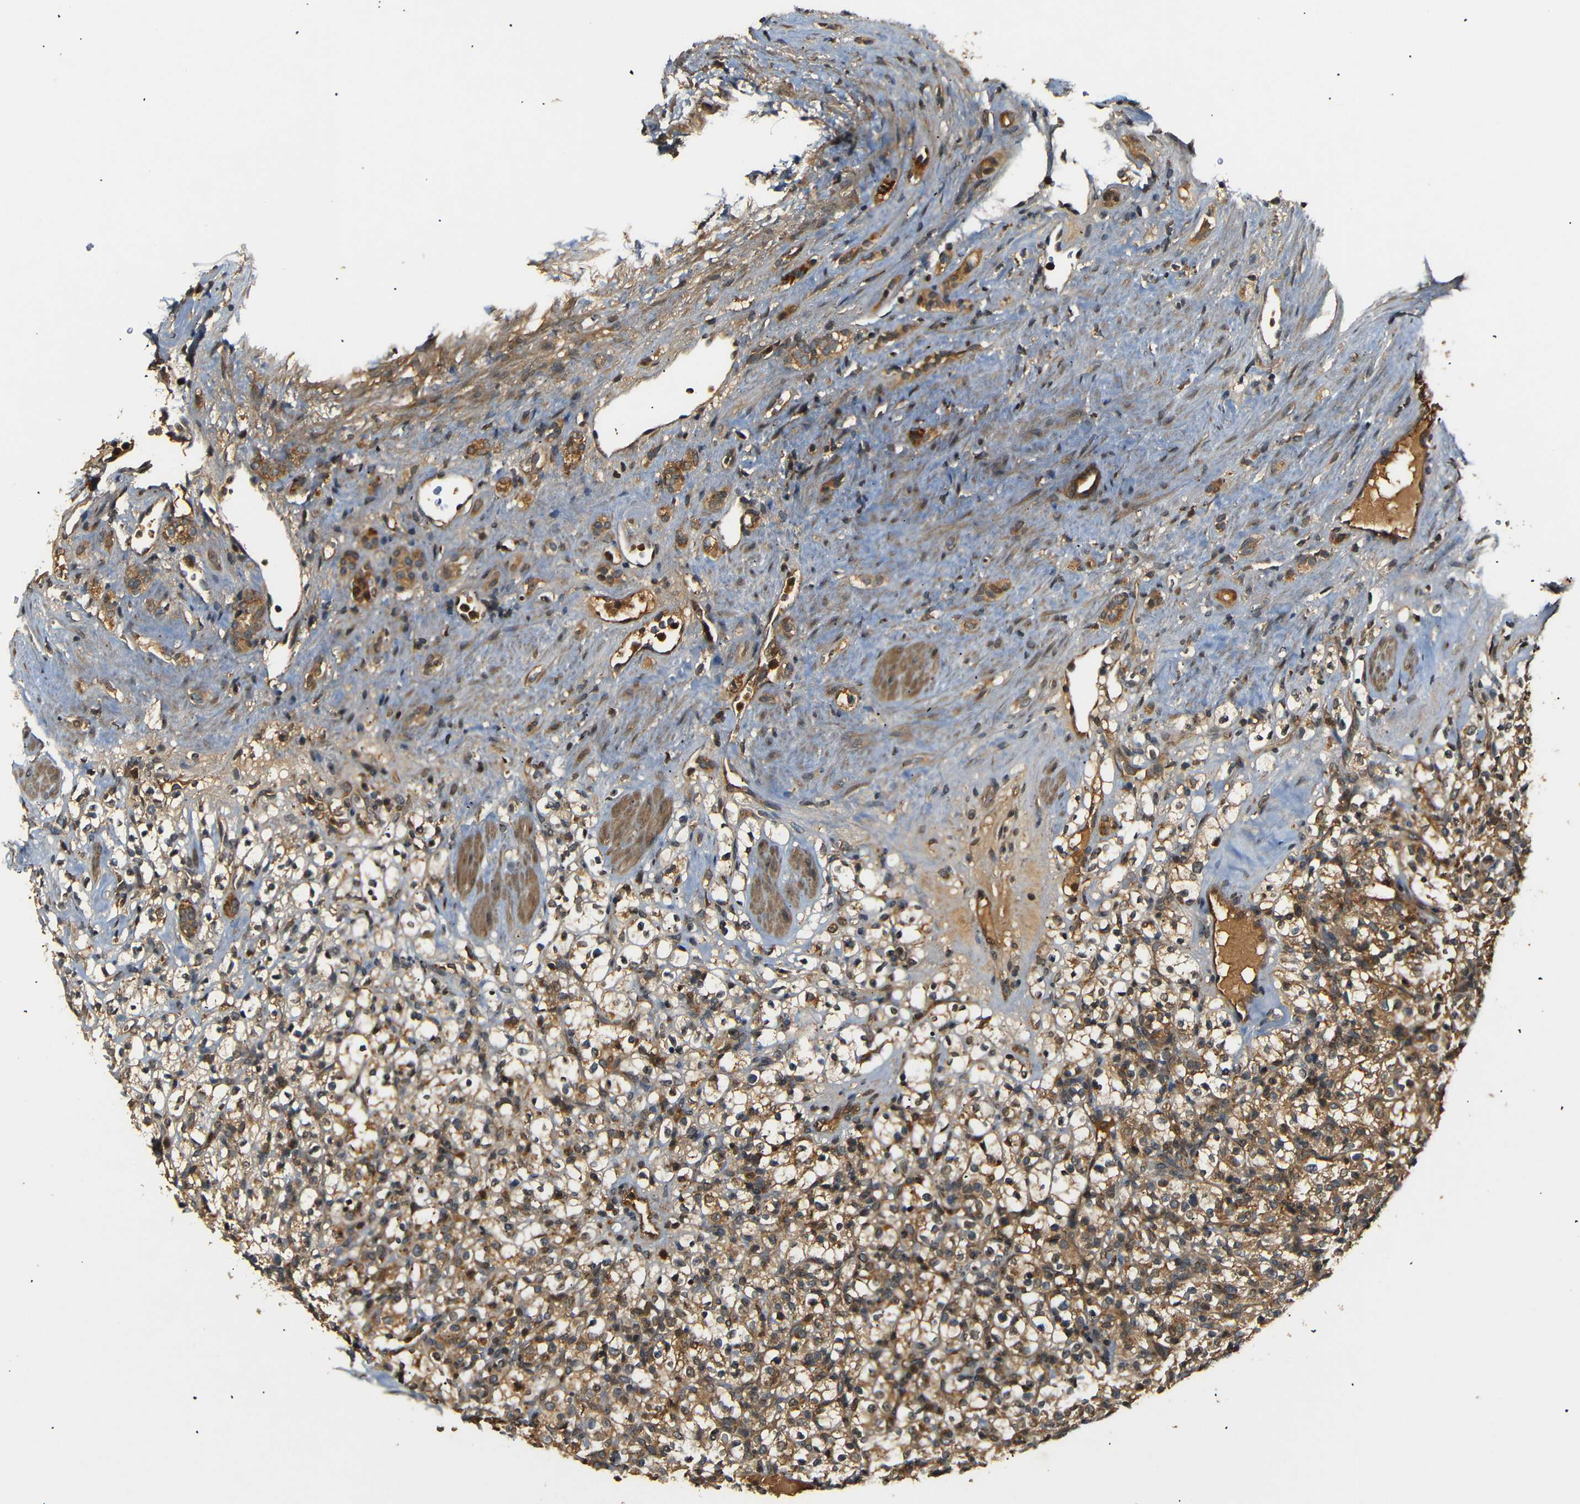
{"staining": {"intensity": "moderate", "quantity": ">75%", "location": "cytoplasmic/membranous"}, "tissue": "renal cancer", "cell_type": "Tumor cells", "image_type": "cancer", "snomed": [{"axis": "morphology", "description": "Normal tissue, NOS"}, {"axis": "morphology", "description": "Adenocarcinoma, NOS"}, {"axis": "topography", "description": "Kidney"}], "caption": "Protein staining shows moderate cytoplasmic/membranous positivity in about >75% of tumor cells in renal cancer (adenocarcinoma).", "gene": "TANK", "patient": {"sex": "female", "age": 72}}